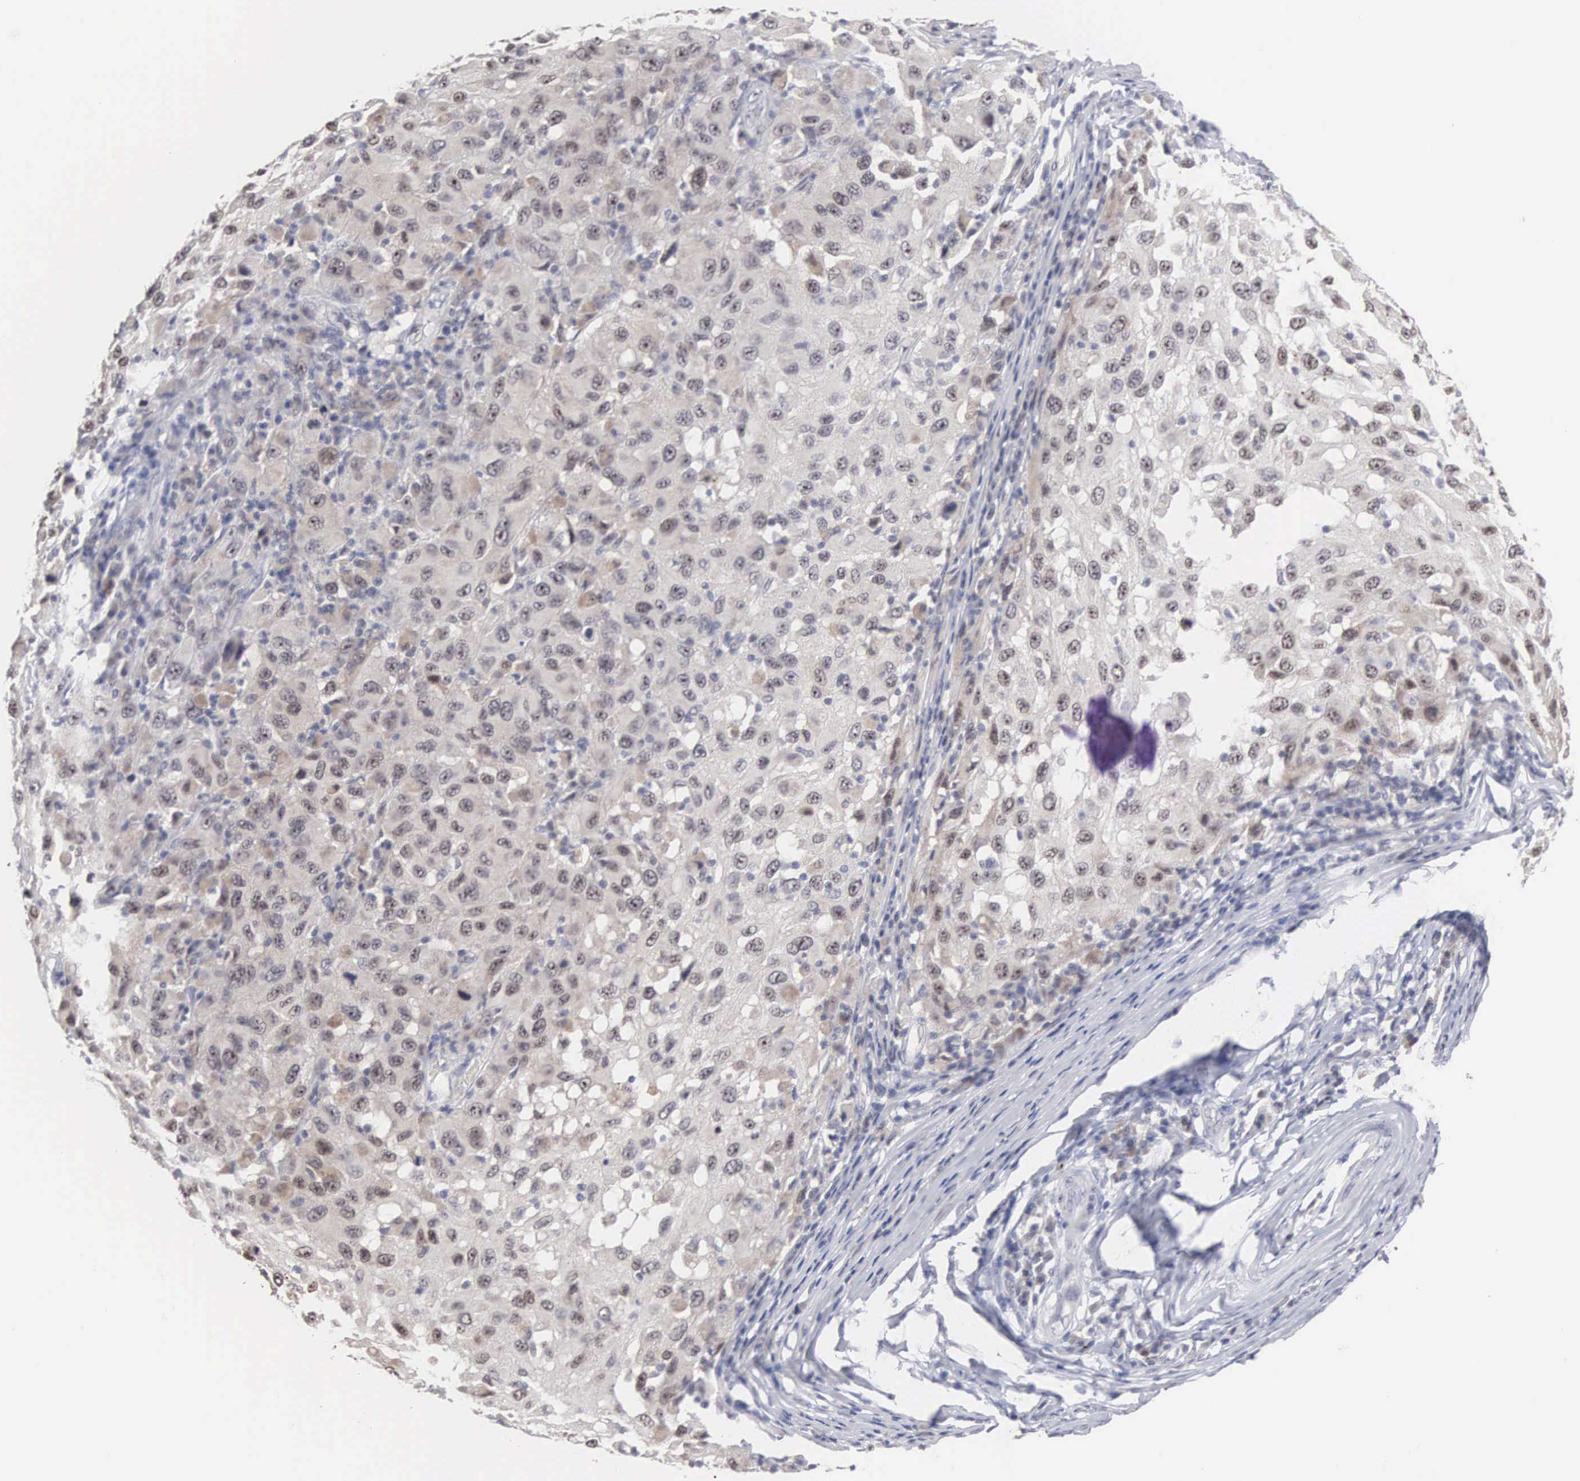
{"staining": {"intensity": "negative", "quantity": "none", "location": "none"}, "tissue": "melanoma", "cell_type": "Tumor cells", "image_type": "cancer", "snomed": [{"axis": "morphology", "description": "Malignant melanoma, NOS"}, {"axis": "topography", "description": "Skin"}], "caption": "This is an IHC histopathology image of human malignant melanoma. There is no positivity in tumor cells.", "gene": "ACOT4", "patient": {"sex": "female", "age": 77}}